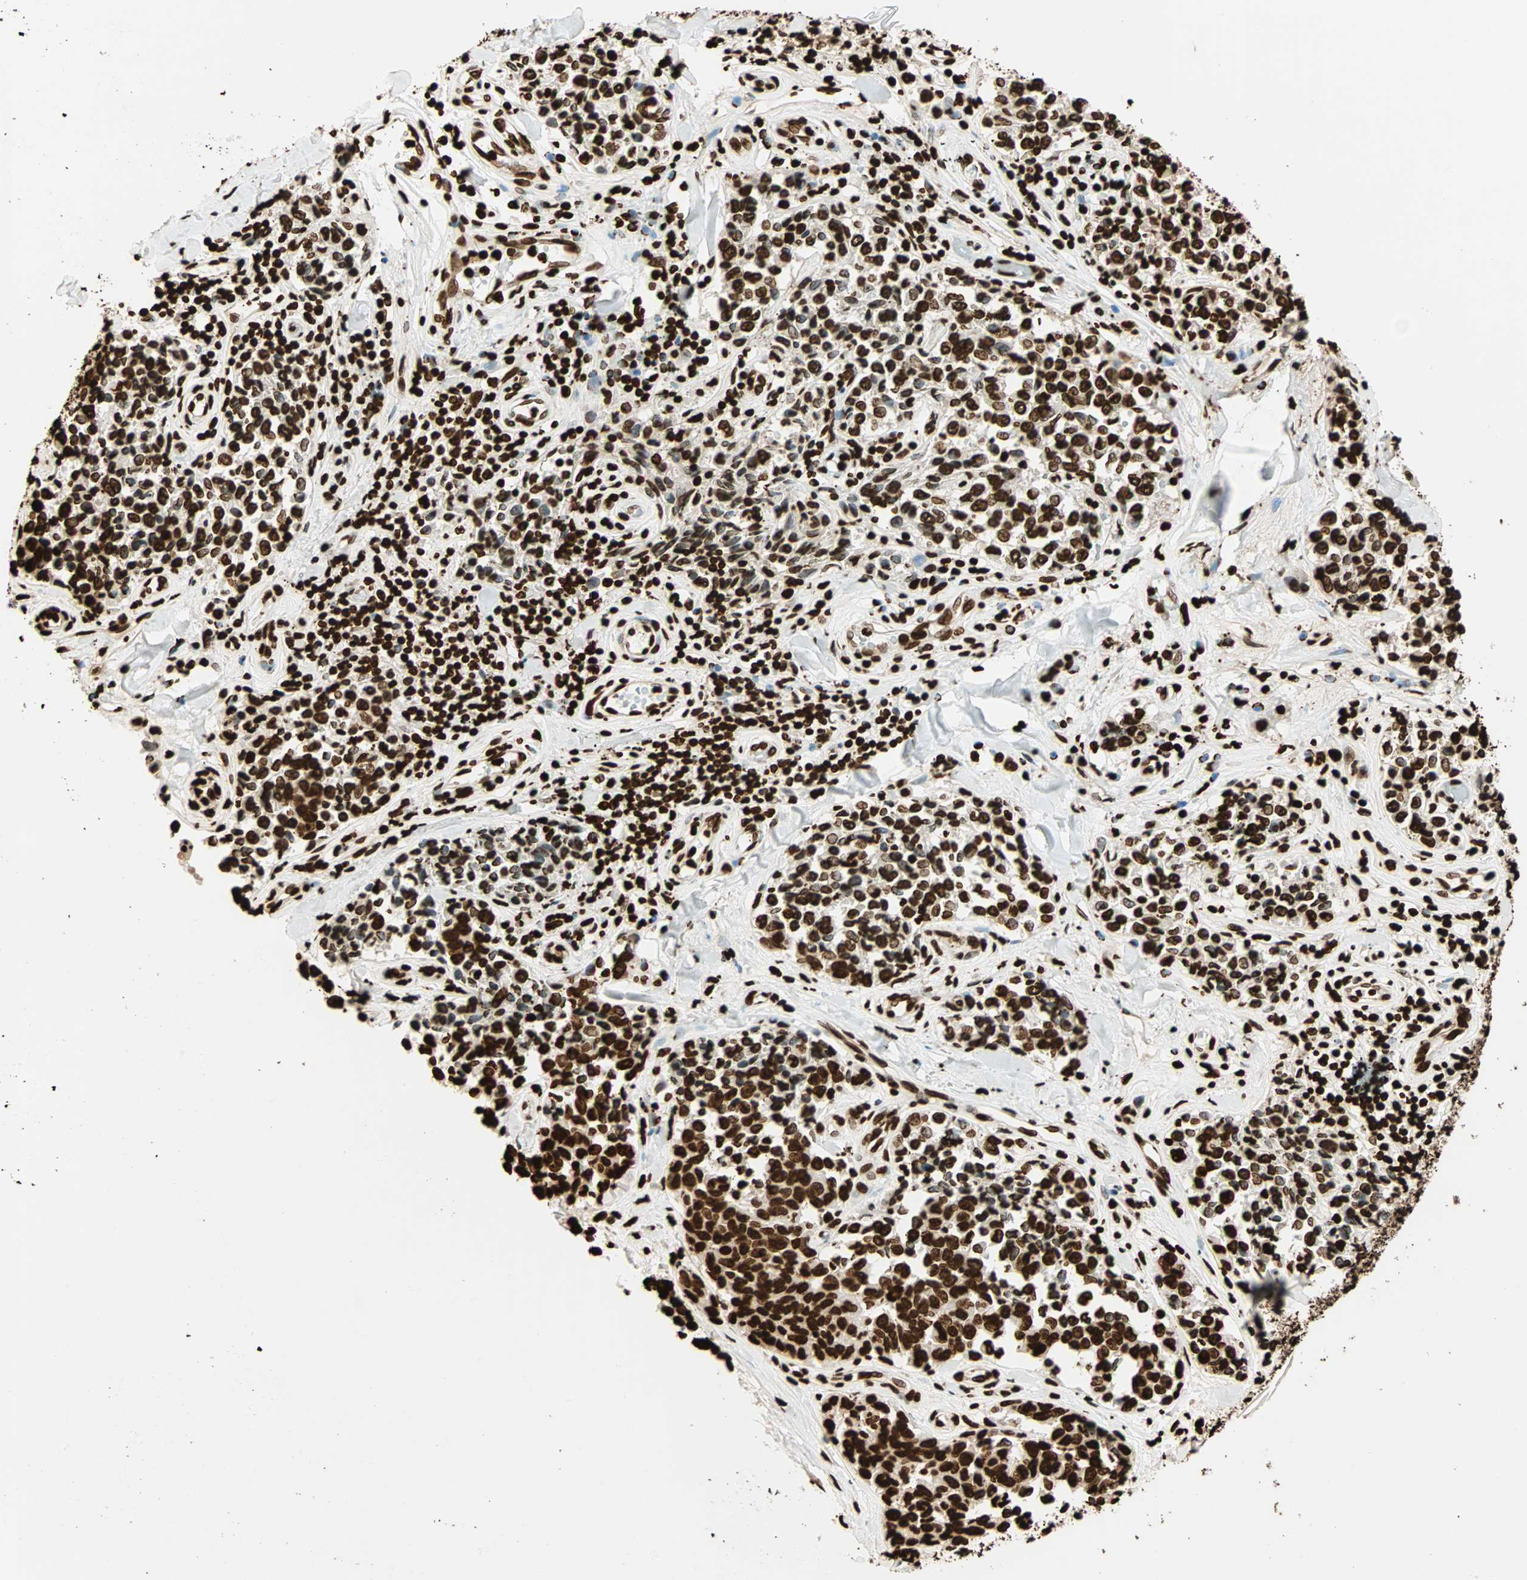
{"staining": {"intensity": "strong", "quantity": ">75%", "location": "nuclear"}, "tissue": "melanoma", "cell_type": "Tumor cells", "image_type": "cancer", "snomed": [{"axis": "morphology", "description": "Malignant melanoma, NOS"}, {"axis": "topography", "description": "Skin"}], "caption": "Immunohistochemical staining of human malignant melanoma demonstrates strong nuclear protein staining in about >75% of tumor cells.", "gene": "GLI2", "patient": {"sex": "female", "age": 64}}